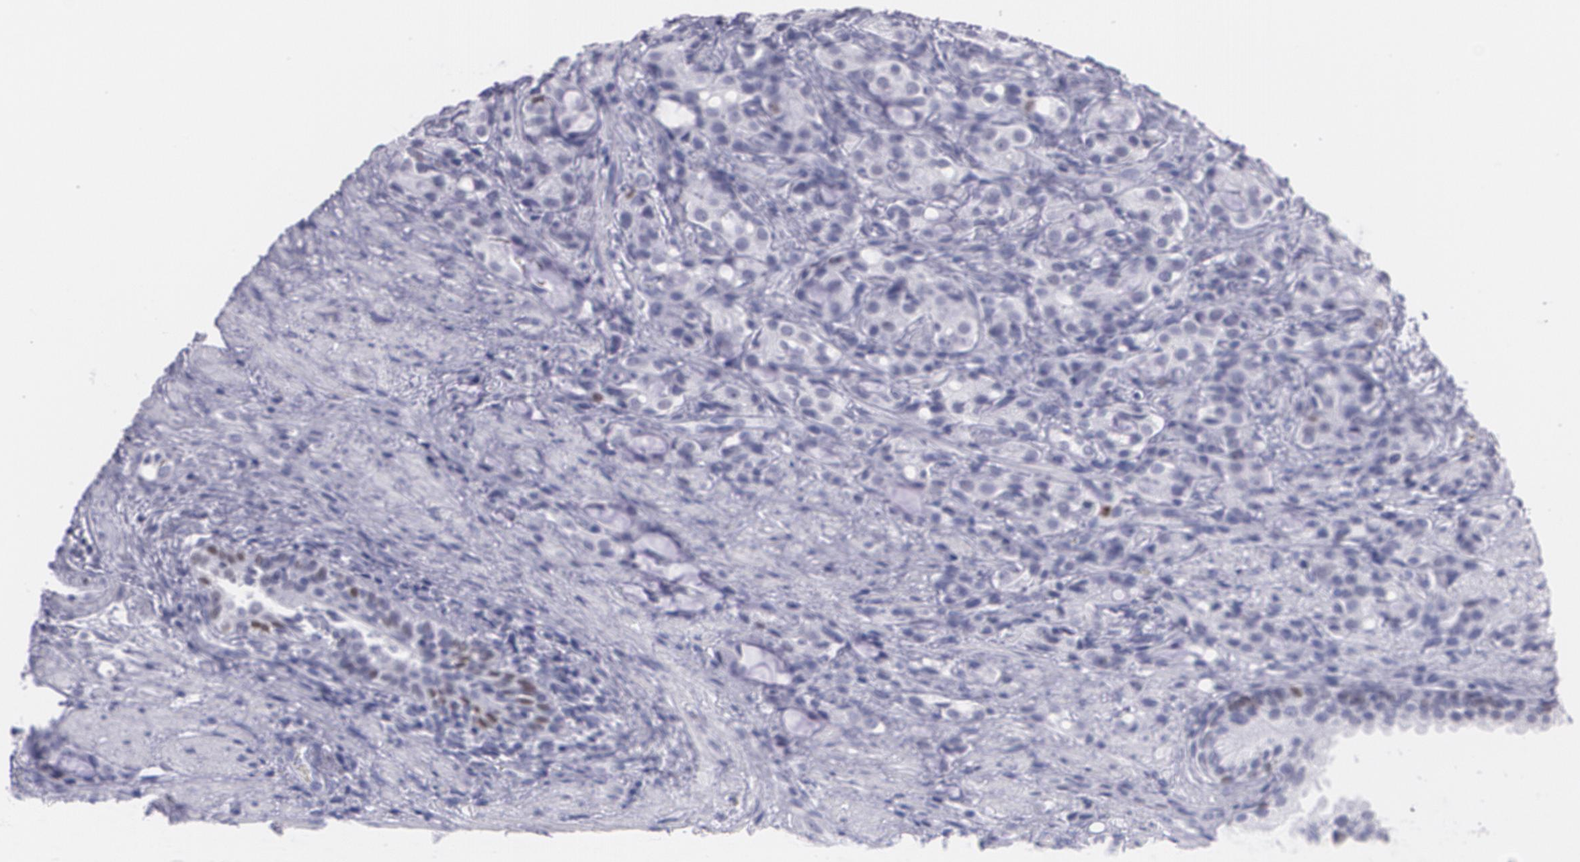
{"staining": {"intensity": "negative", "quantity": "none", "location": "none"}, "tissue": "prostate cancer", "cell_type": "Tumor cells", "image_type": "cancer", "snomed": [{"axis": "morphology", "description": "Adenocarcinoma, High grade"}, {"axis": "topography", "description": "Prostate"}], "caption": "This histopathology image is of prostate cancer stained with immunohistochemistry (IHC) to label a protein in brown with the nuclei are counter-stained blue. There is no expression in tumor cells. (Stains: DAB (3,3'-diaminobenzidine) immunohistochemistry with hematoxylin counter stain, Microscopy: brightfield microscopy at high magnification).", "gene": "TP53", "patient": {"sex": "male", "age": 72}}